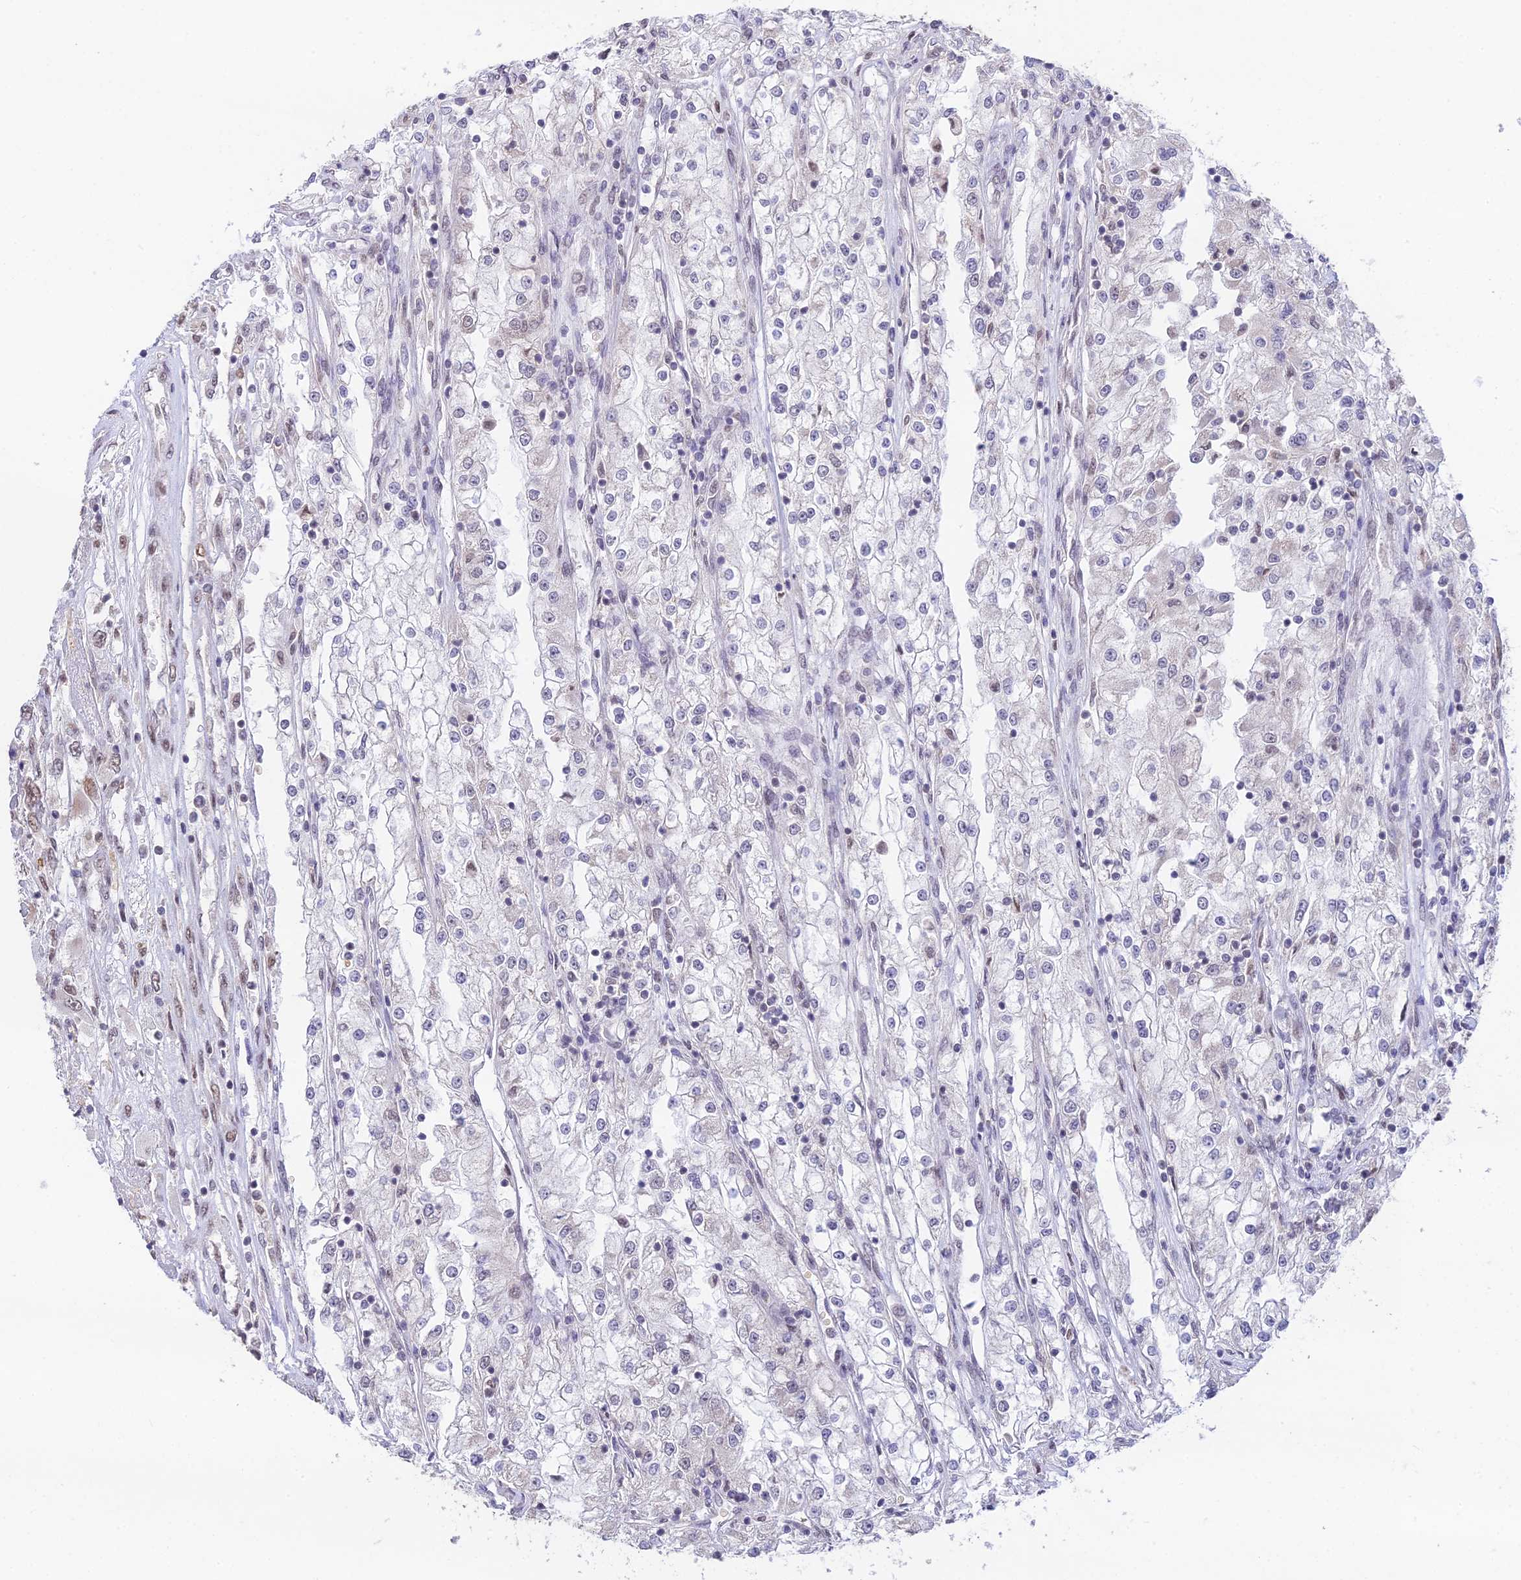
{"staining": {"intensity": "weak", "quantity": "25%-75%", "location": "cytoplasmic/membranous,nuclear"}, "tissue": "renal cancer", "cell_type": "Tumor cells", "image_type": "cancer", "snomed": [{"axis": "morphology", "description": "Adenocarcinoma, NOS"}, {"axis": "topography", "description": "Kidney"}], "caption": "Immunohistochemistry (IHC) image of neoplastic tissue: human renal cancer stained using immunohistochemistry displays low levels of weak protein expression localized specifically in the cytoplasmic/membranous and nuclear of tumor cells, appearing as a cytoplasmic/membranous and nuclear brown color.", "gene": "THOC7", "patient": {"sex": "female", "age": 52}}